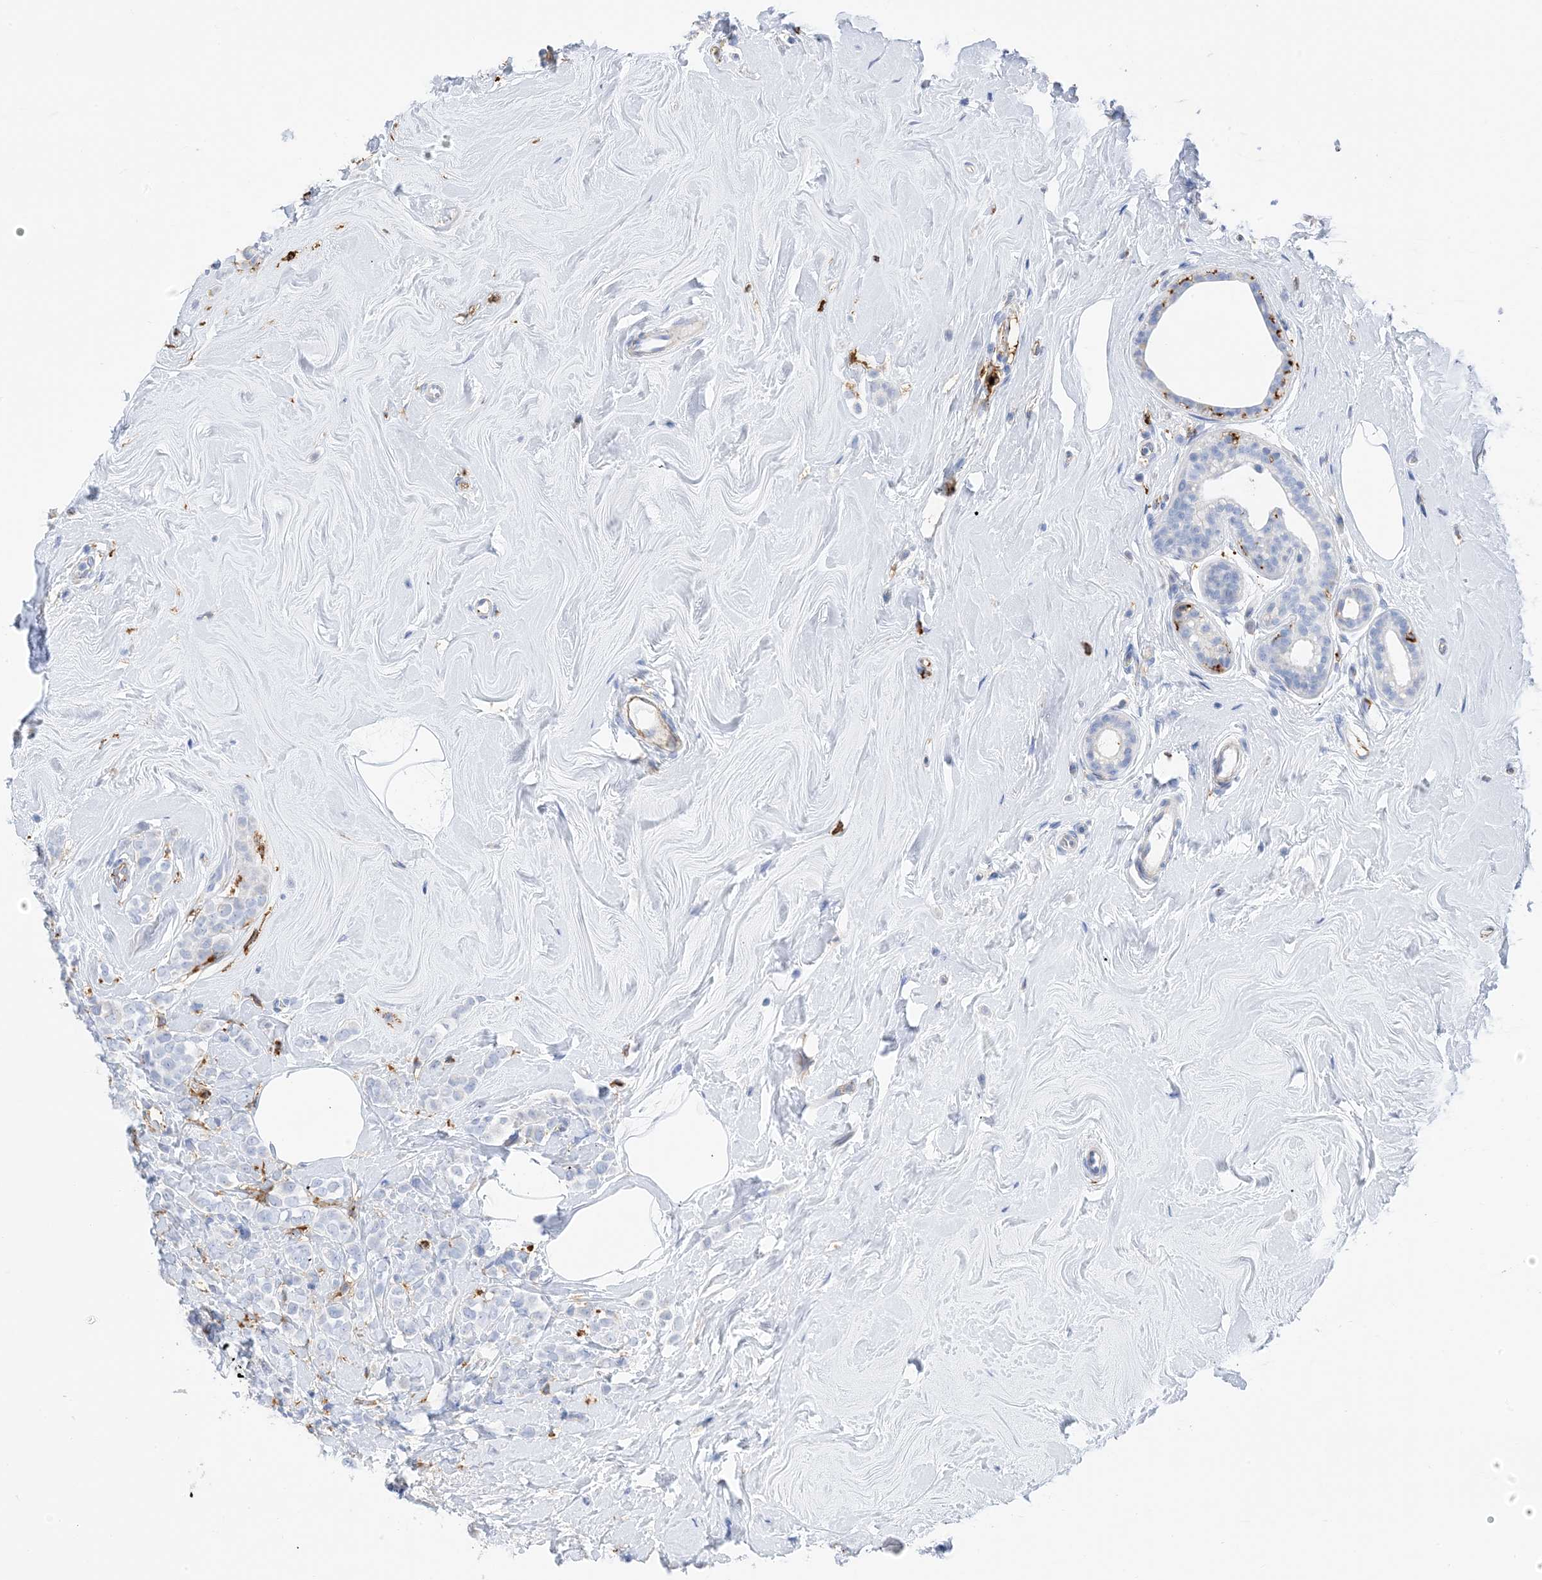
{"staining": {"intensity": "negative", "quantity": "none", "location": "none"}, "tissue": "breast cancer", "cell_type": "Tumor cells", "image_type": "cancer", "snomed": [{"axis": "morphology", "description": "Lobular carcinoma"}, {"axis": "topography", "description": "Breast"}], "caption": "The image shows no significant expression in tumor cells of breast cancer (lobular carcinoma).", "gene": "DPH3", "patient": {"sex": "female", "age": 47}}